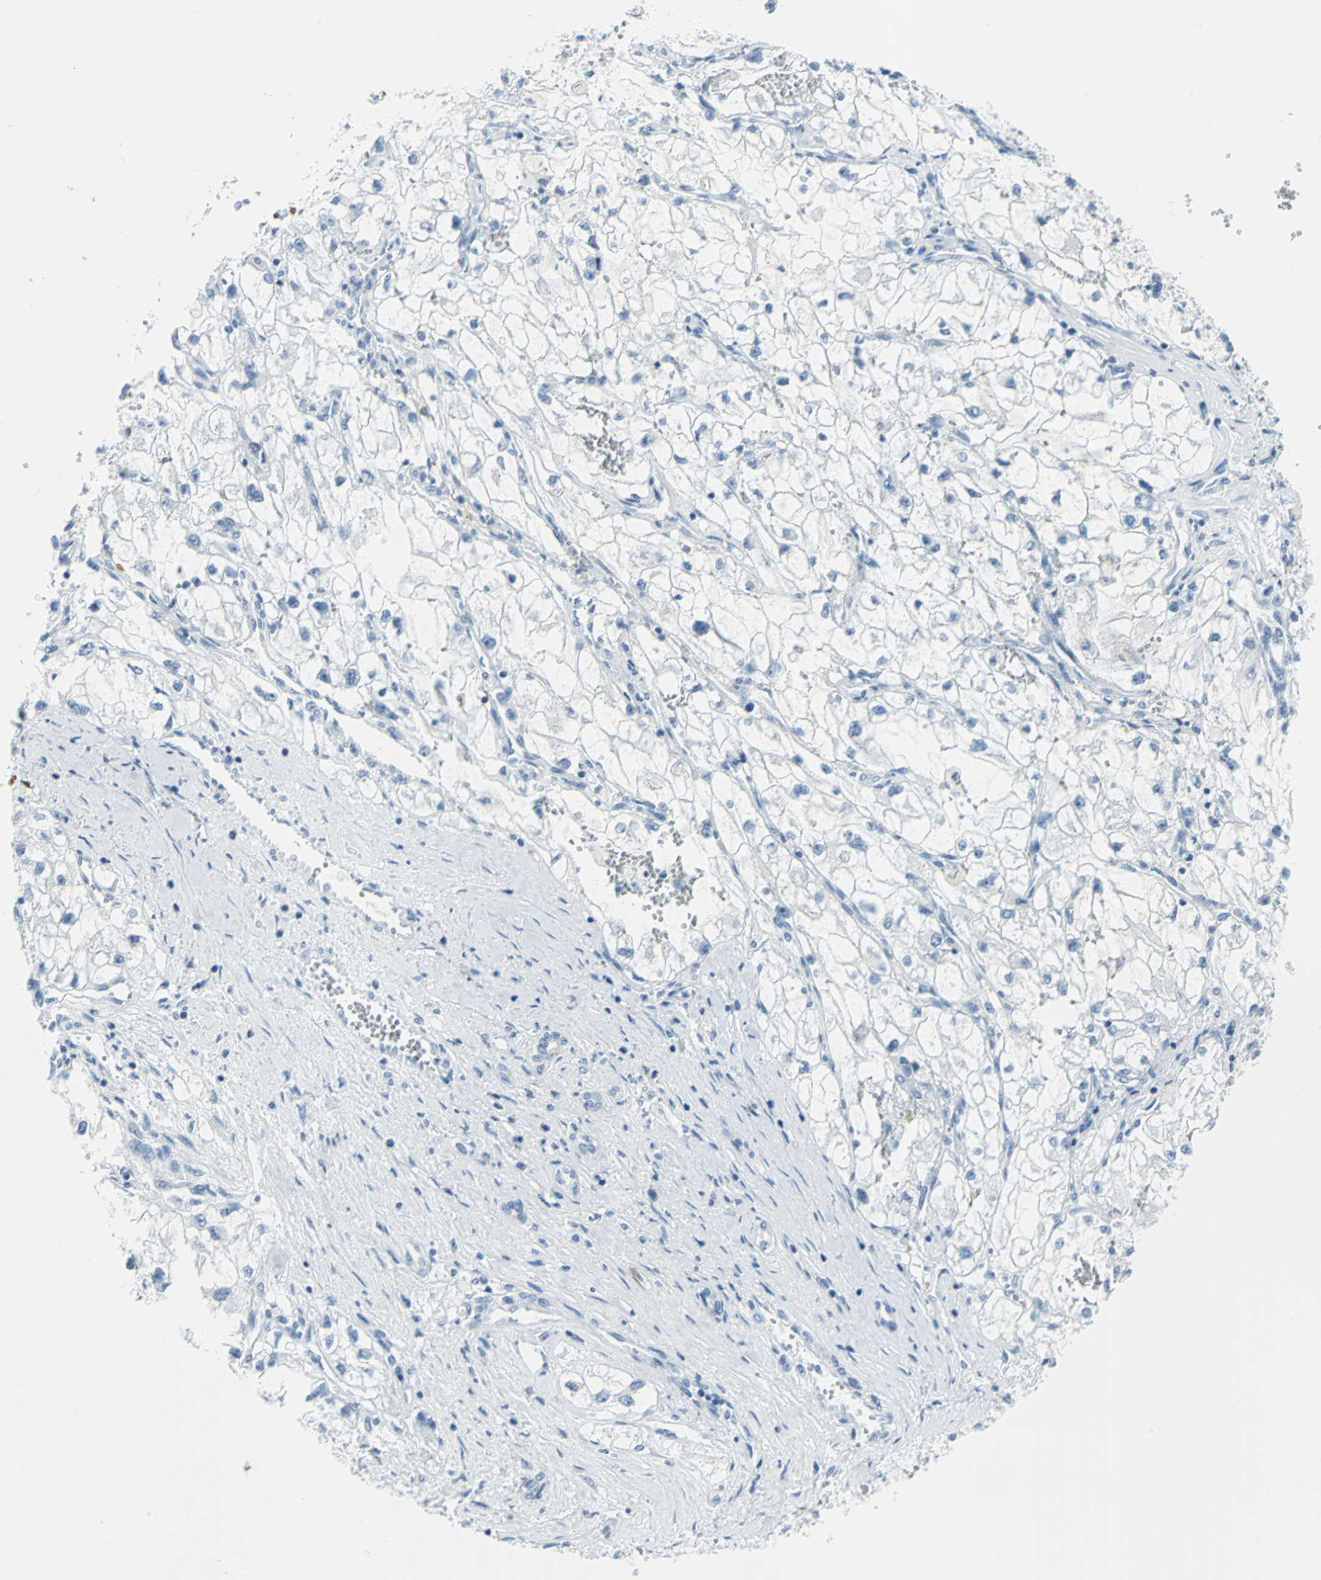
{"staining": {"intensity": "negative", "quantity": "none", "location": "none"}, "tissue": "renal cancer", "cell_type": "Tumor cells", "image_type": "cancer", "snomed": [{"axis": "morphology", "description": "Adenocarcinoma, NOS"}, {"axis": "topography", "description": "Kidney"}], "caption": "The micrograph displays no significant staining in tumor cells of renal cancer. (Stains: DAB (3,3'-diaminobenzidine) immunohistochemistry (IHC) with hematoxylin counter stain, Microscopy: brightfield microscopy at high magnification).", "gene": "DNAI2", "patient": {"sex": "female", "age": 70}}